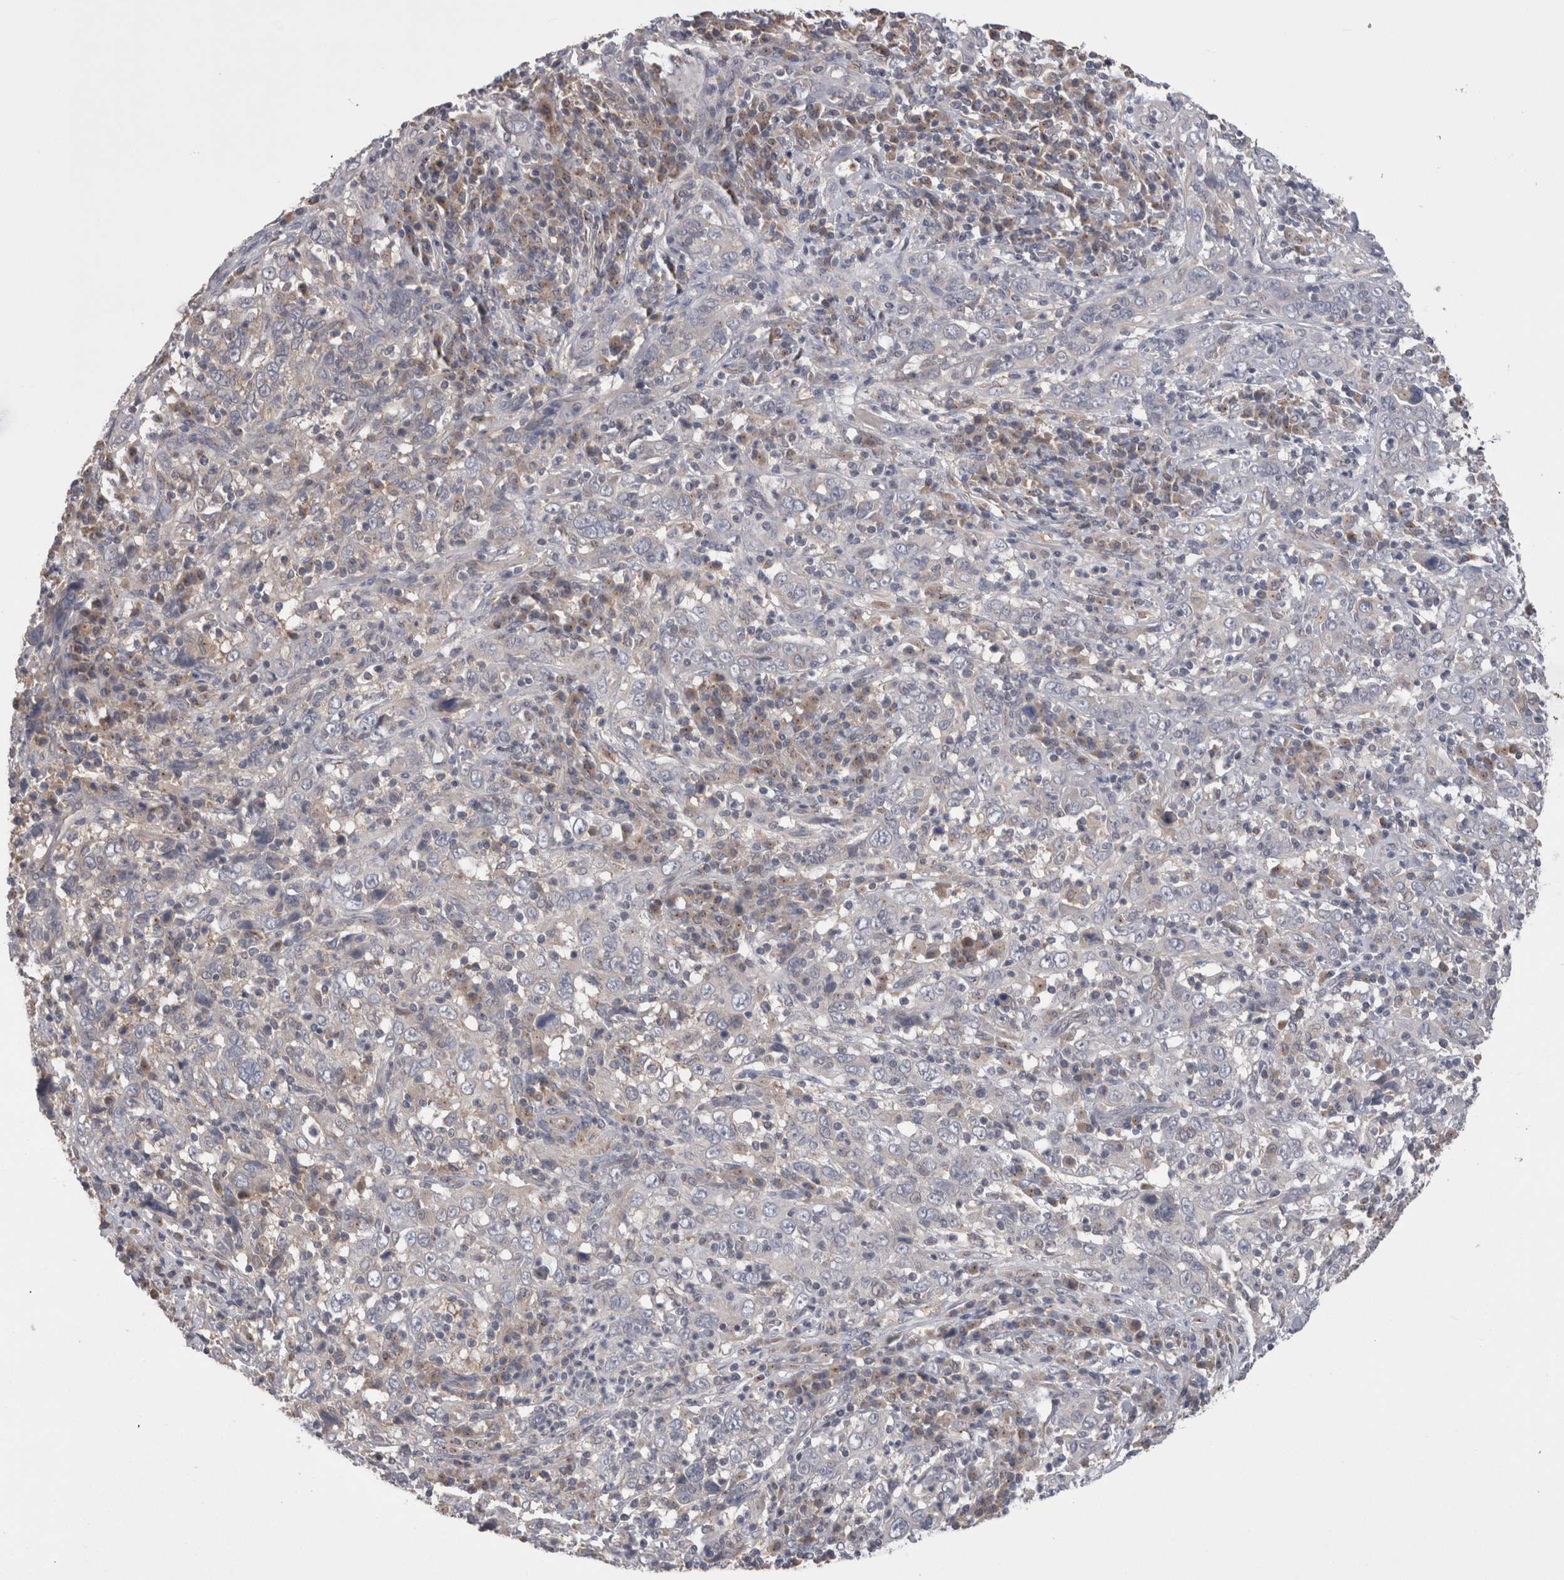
{"staining": {"intensity": "negative", "quantity": "none", "location": "none"}, "tissue": "cervical cancer", "cell_type": "Tumor cells", "image_type": "cancer", "snomed": [{"axis": "morphology", "description": "Squamous cell carcinoma, NOS"}, {"axis": "topography", "description": "Cervix"}], "caption": "A high-resolution image shows immunohistochemistry staining of cervical squamous cell carcinoma, which shows no significant expression in tumor cells.", "gene": "DCTN6", "patient": {"sex": "female", "age": 46}}